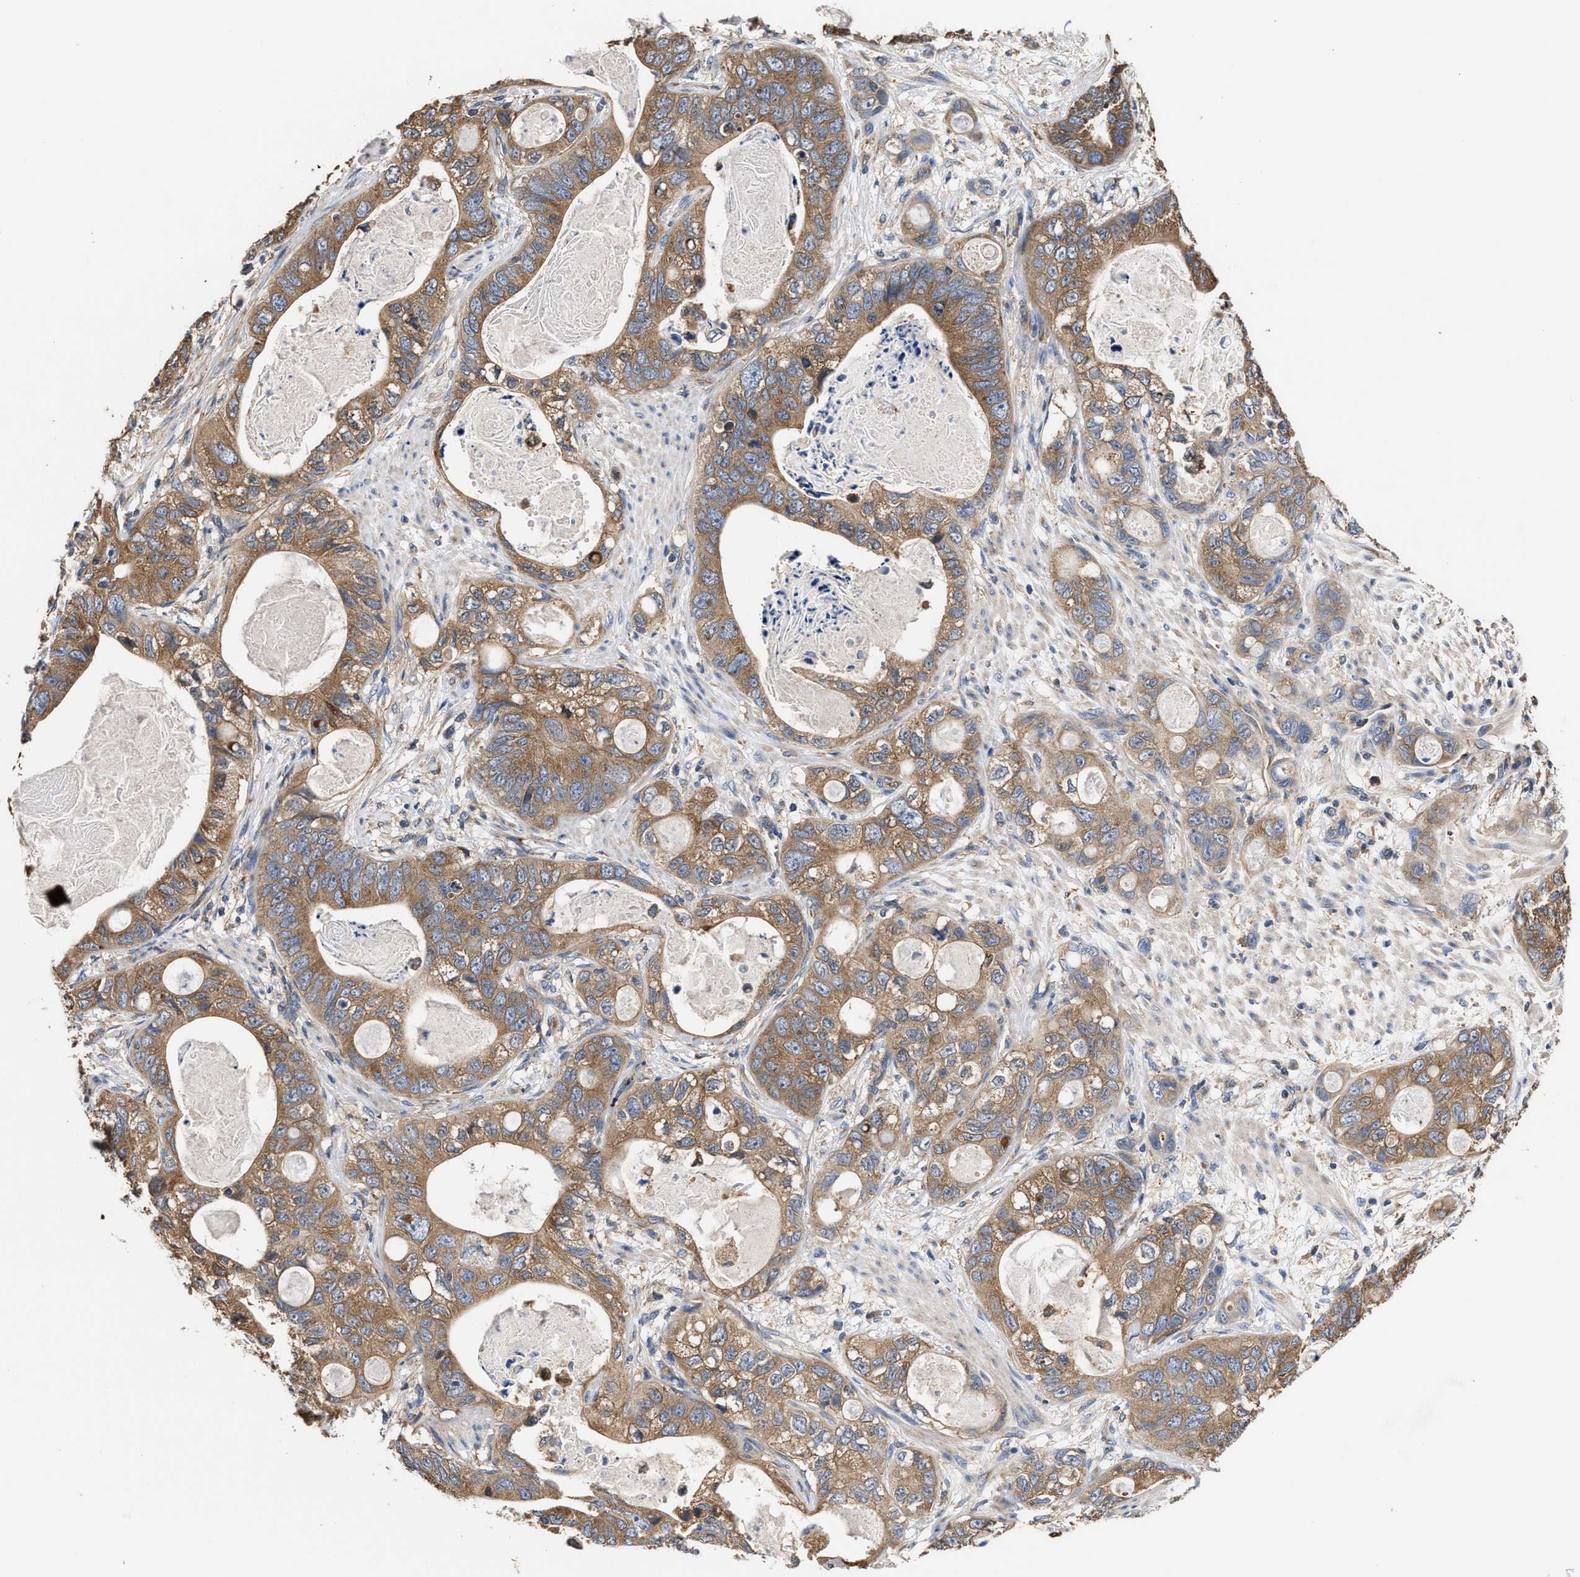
{"staining": {"intensity": "moderate", "quantity": ">75%", "location": "cytoplasmic/membranous"}, "tissue": "stomach cancer", "cell_type": "Tumor cells", "image_type": "cancer", "snomed": [{"axis": "morphology", "description": "Normal tissue, NOS"}, {"axis": "morphology", "description": "Adenocarcinoma, NOS"}, {"axis": "topography", "description": "Stomach"}], "caption": "A medium amount of moderate cytoplasmic/membranous expression is seen in about >75% of tumor cells in stomach cancer tissue.", "gene": "KLB", "patient": {"sex": "female", "age": 89}}